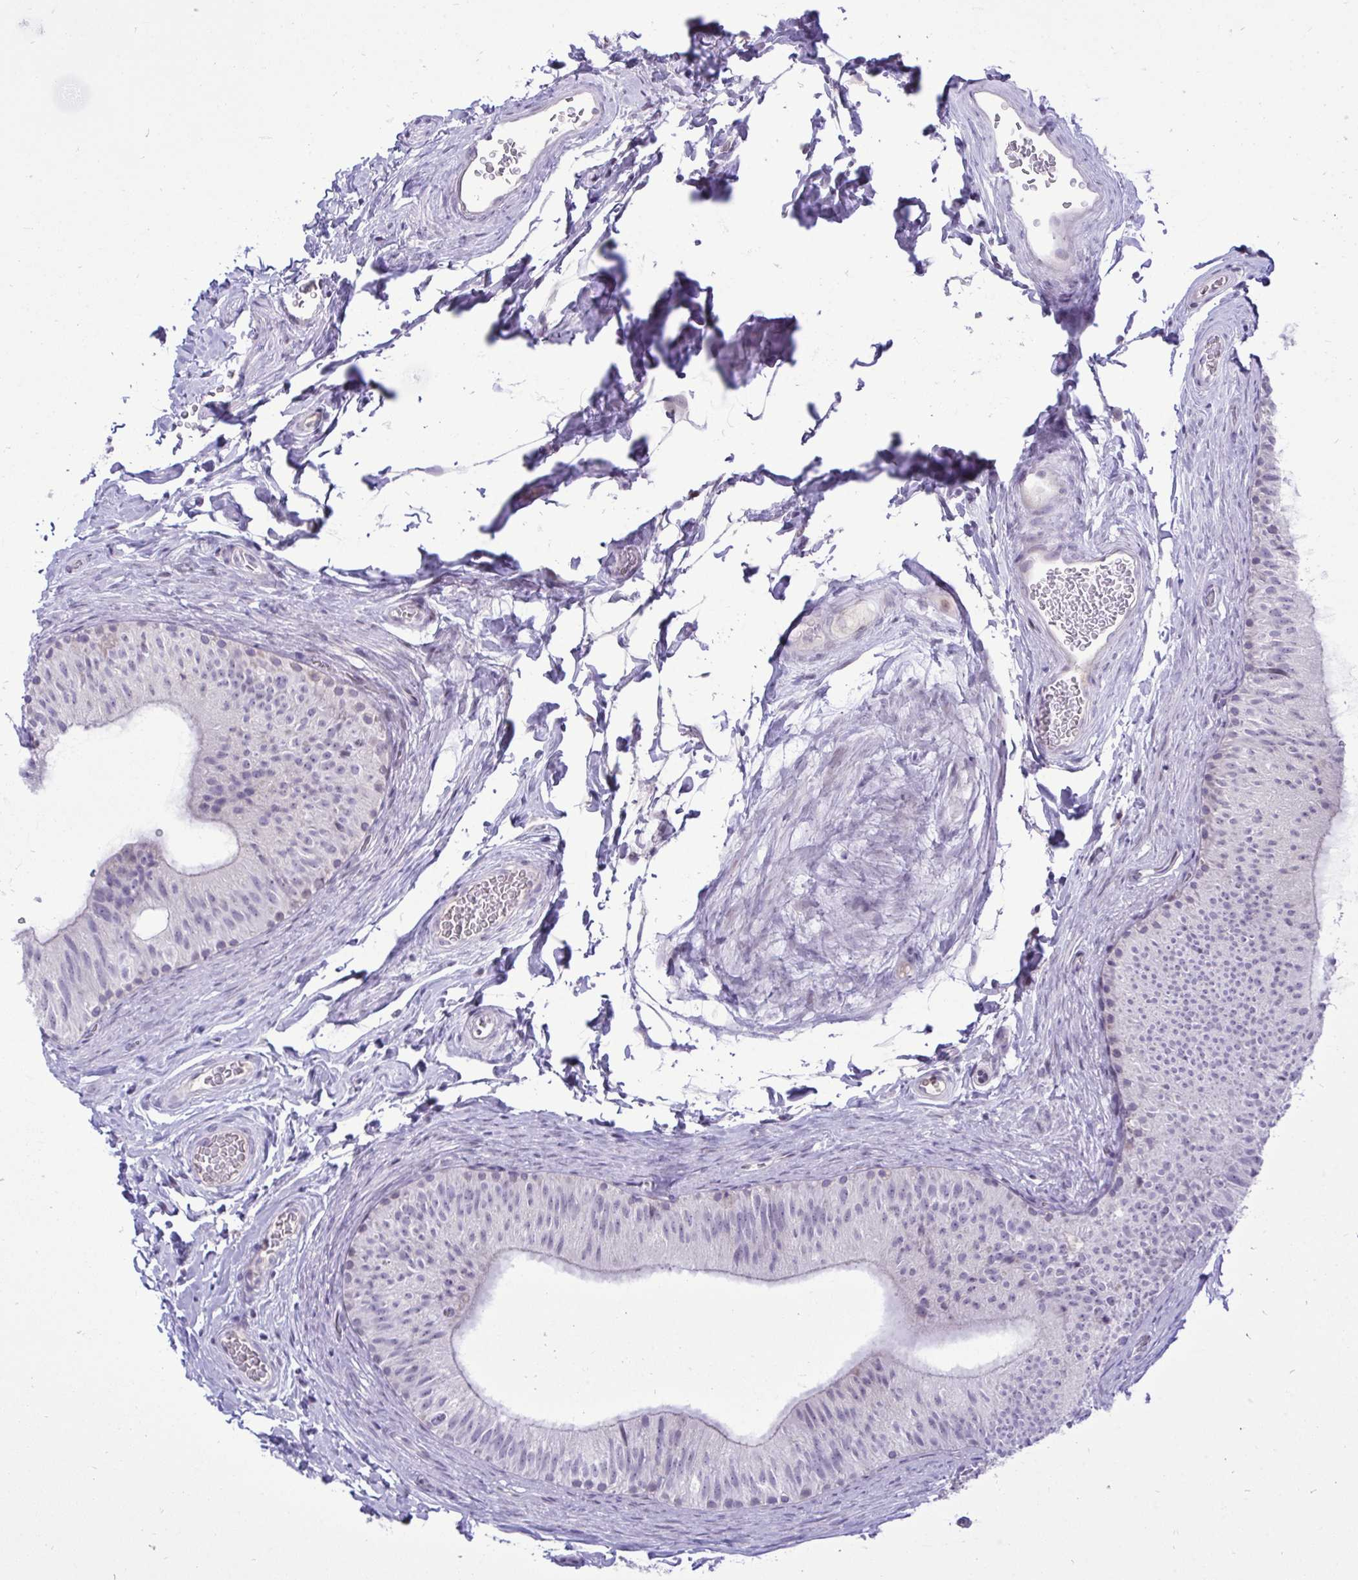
{"staining": {"intensity": "negative", "quantity": "none", "location": "none"}, "tissue": "epididymis", "cell_type": "Glandular cells", "image_type": "normal", "snomed": [{"axis": "morphology", "description": "Normal tissue, NOS"}, {"axis": "topography", "description": "Epididymis, spermatic cord, NOS"}, {"axis": "topography", "description": "Epididymis"}], "caption": "This is a photomicrograph of IHC staining of unremarkable epididymis, which shows no positivity in glandular cells.", "gene": "EPOP", "patient": {"sex": "male", "age": 31}}